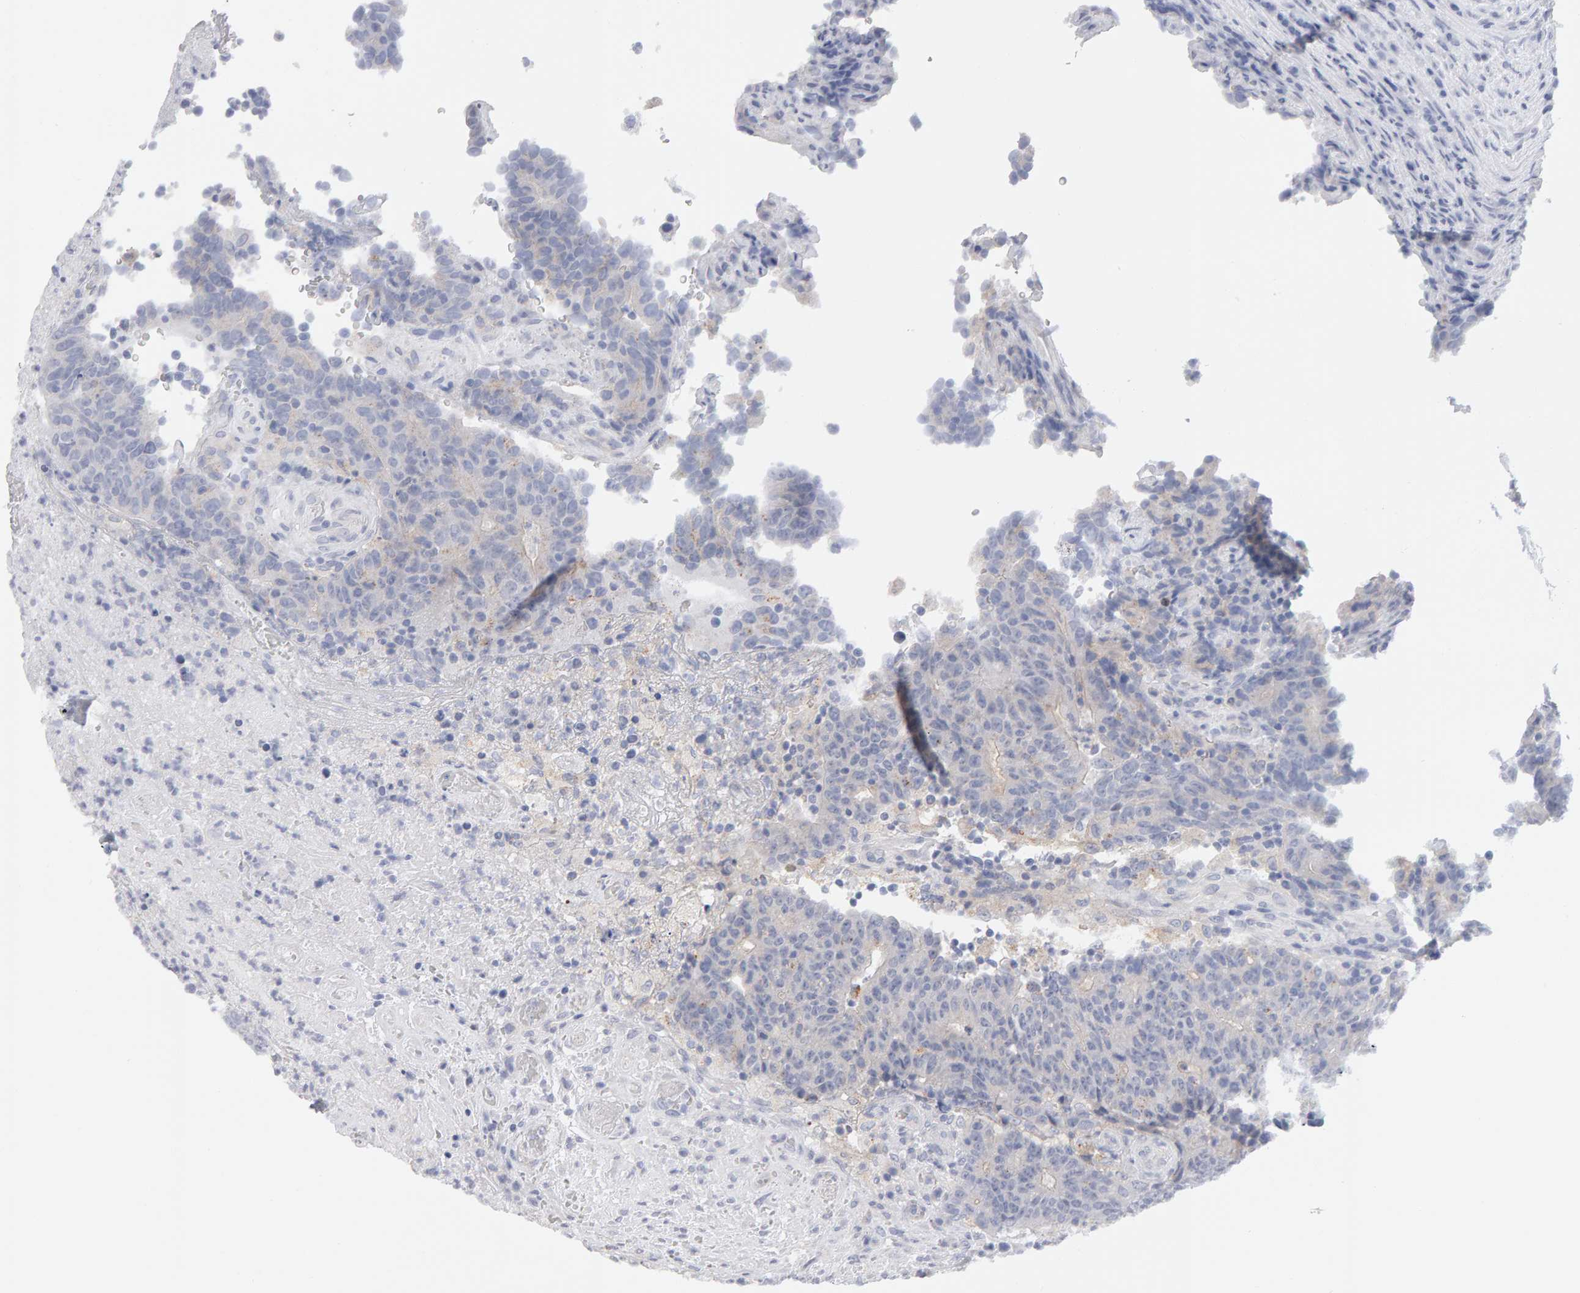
{"staining": {"intensity": "weak", "quantity": "<25%", "location": "cytoplasmic/membranous"}, "tissue": "colorectal cancer", "cell_type": "Tumor cells", "image_type": "cancer", "snomed": [{"axis": "morphology", "description": "Normal tissue, NOS"}, {"axis": "morphology", "description": "Adenocarcinoma, NOS"}, {"axis": "topography", "description": "Colon"}], "caption": "IHC micrograph of human colorectal cancer (adenocarcinoma) stained for a protein (brown), which reveals no positivity in tumor cells. Brightfield microscopy of IHC stained with DAB (brown) and hematoxylin (blue), captured at high magnification.", "gene": "METRNL", "patient": {"sex": "female", "age": 75}}